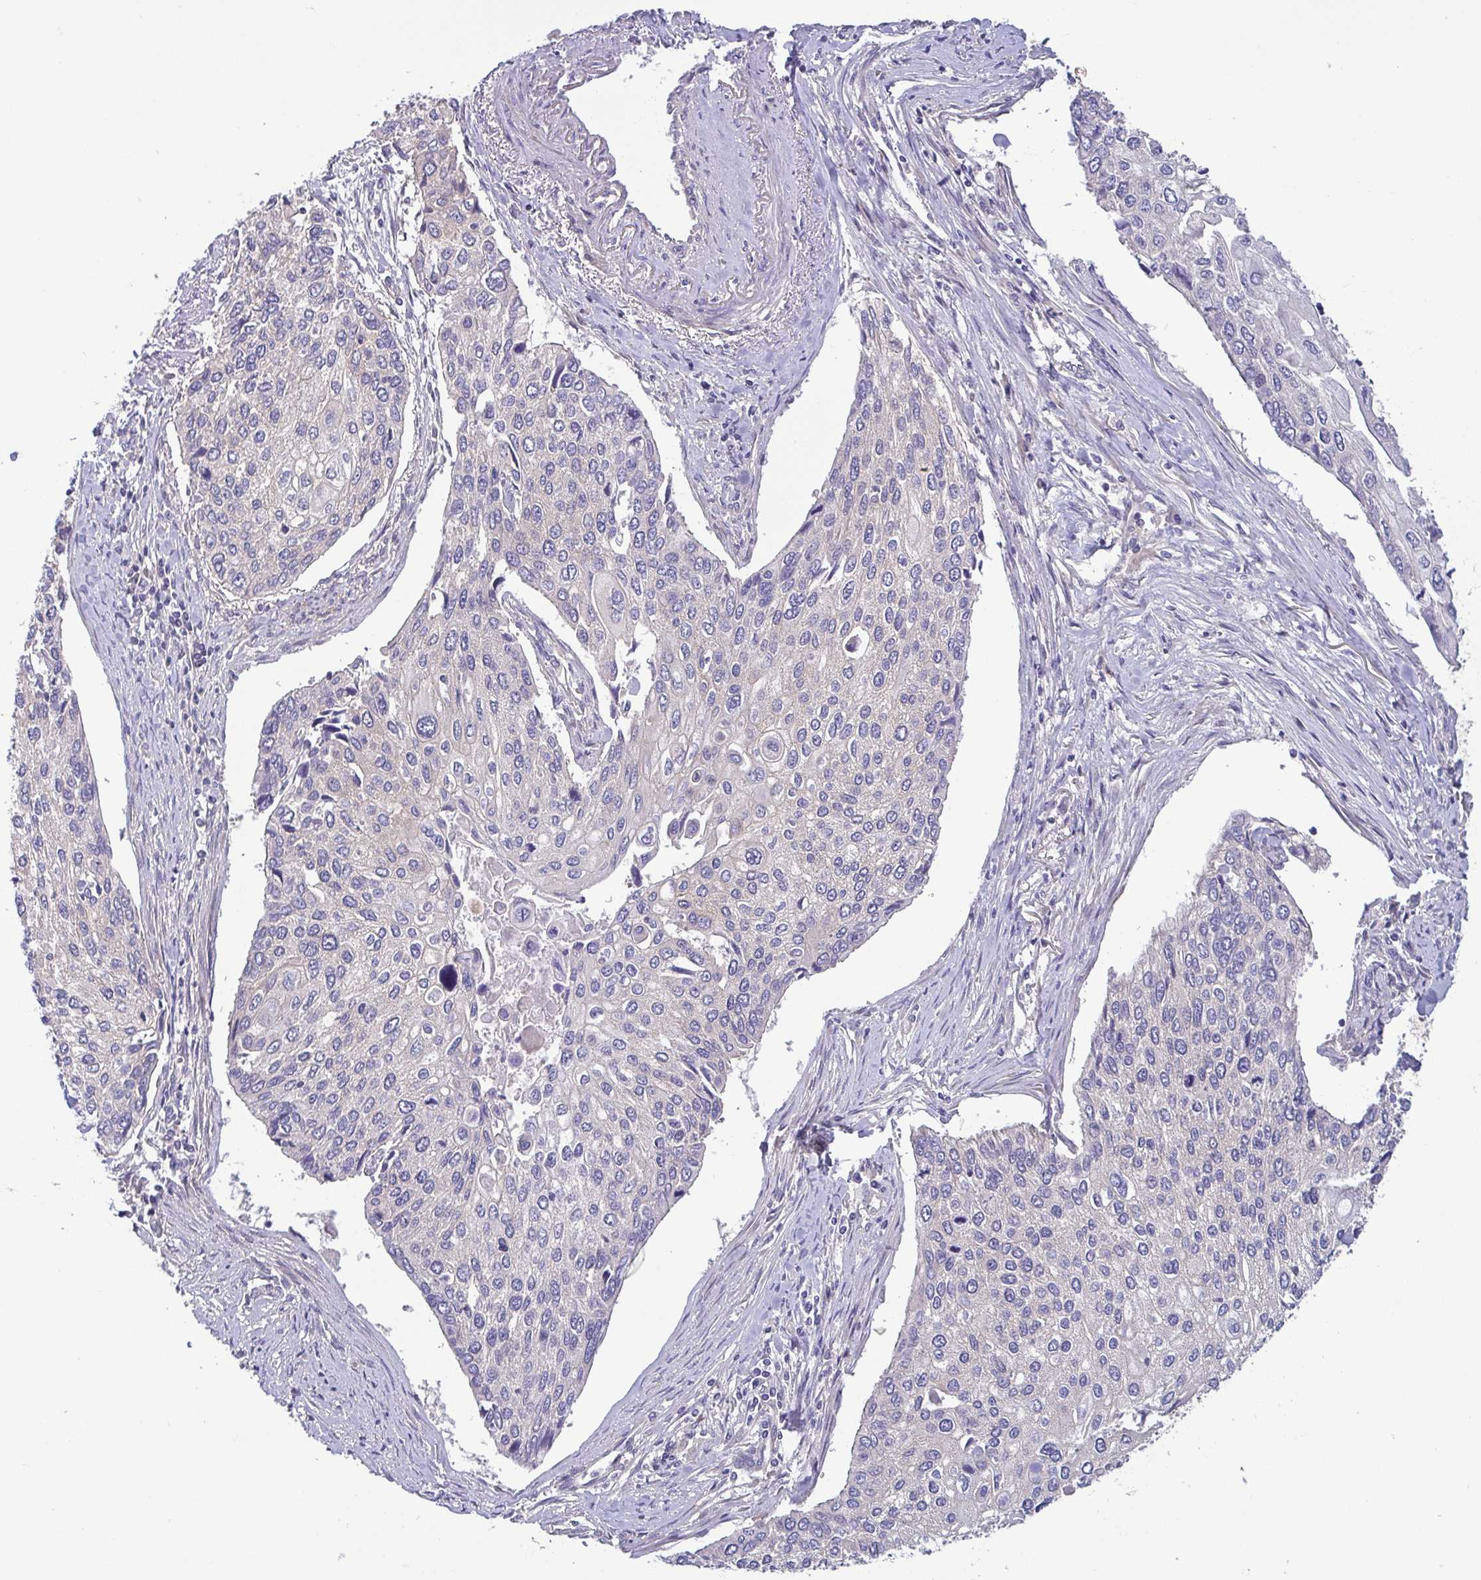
{"staining": {"intensity": "negative", "quantity": "none", "location": "none"}, "tissue": "lung cancer", "cell_type": "Tumor cells", "image_type": "cancer", "snomed": [{"axis": "morphology", "description": "Squamous cell carcinoma, NOS"}, {"axis": "morphology", "description": "Squamous cell carcinoma, metastatic, NOS"}, {"axis": "topography", "description": "Lung"}], "caption": "DAB (3,3'-diaminobenzidine) immunohistochemical staining of lung squamous cell carcinoma reveals no significant staining in tumor cells.", "gene": "LMF2", "patient": {"sex": "male", "age": 63}}